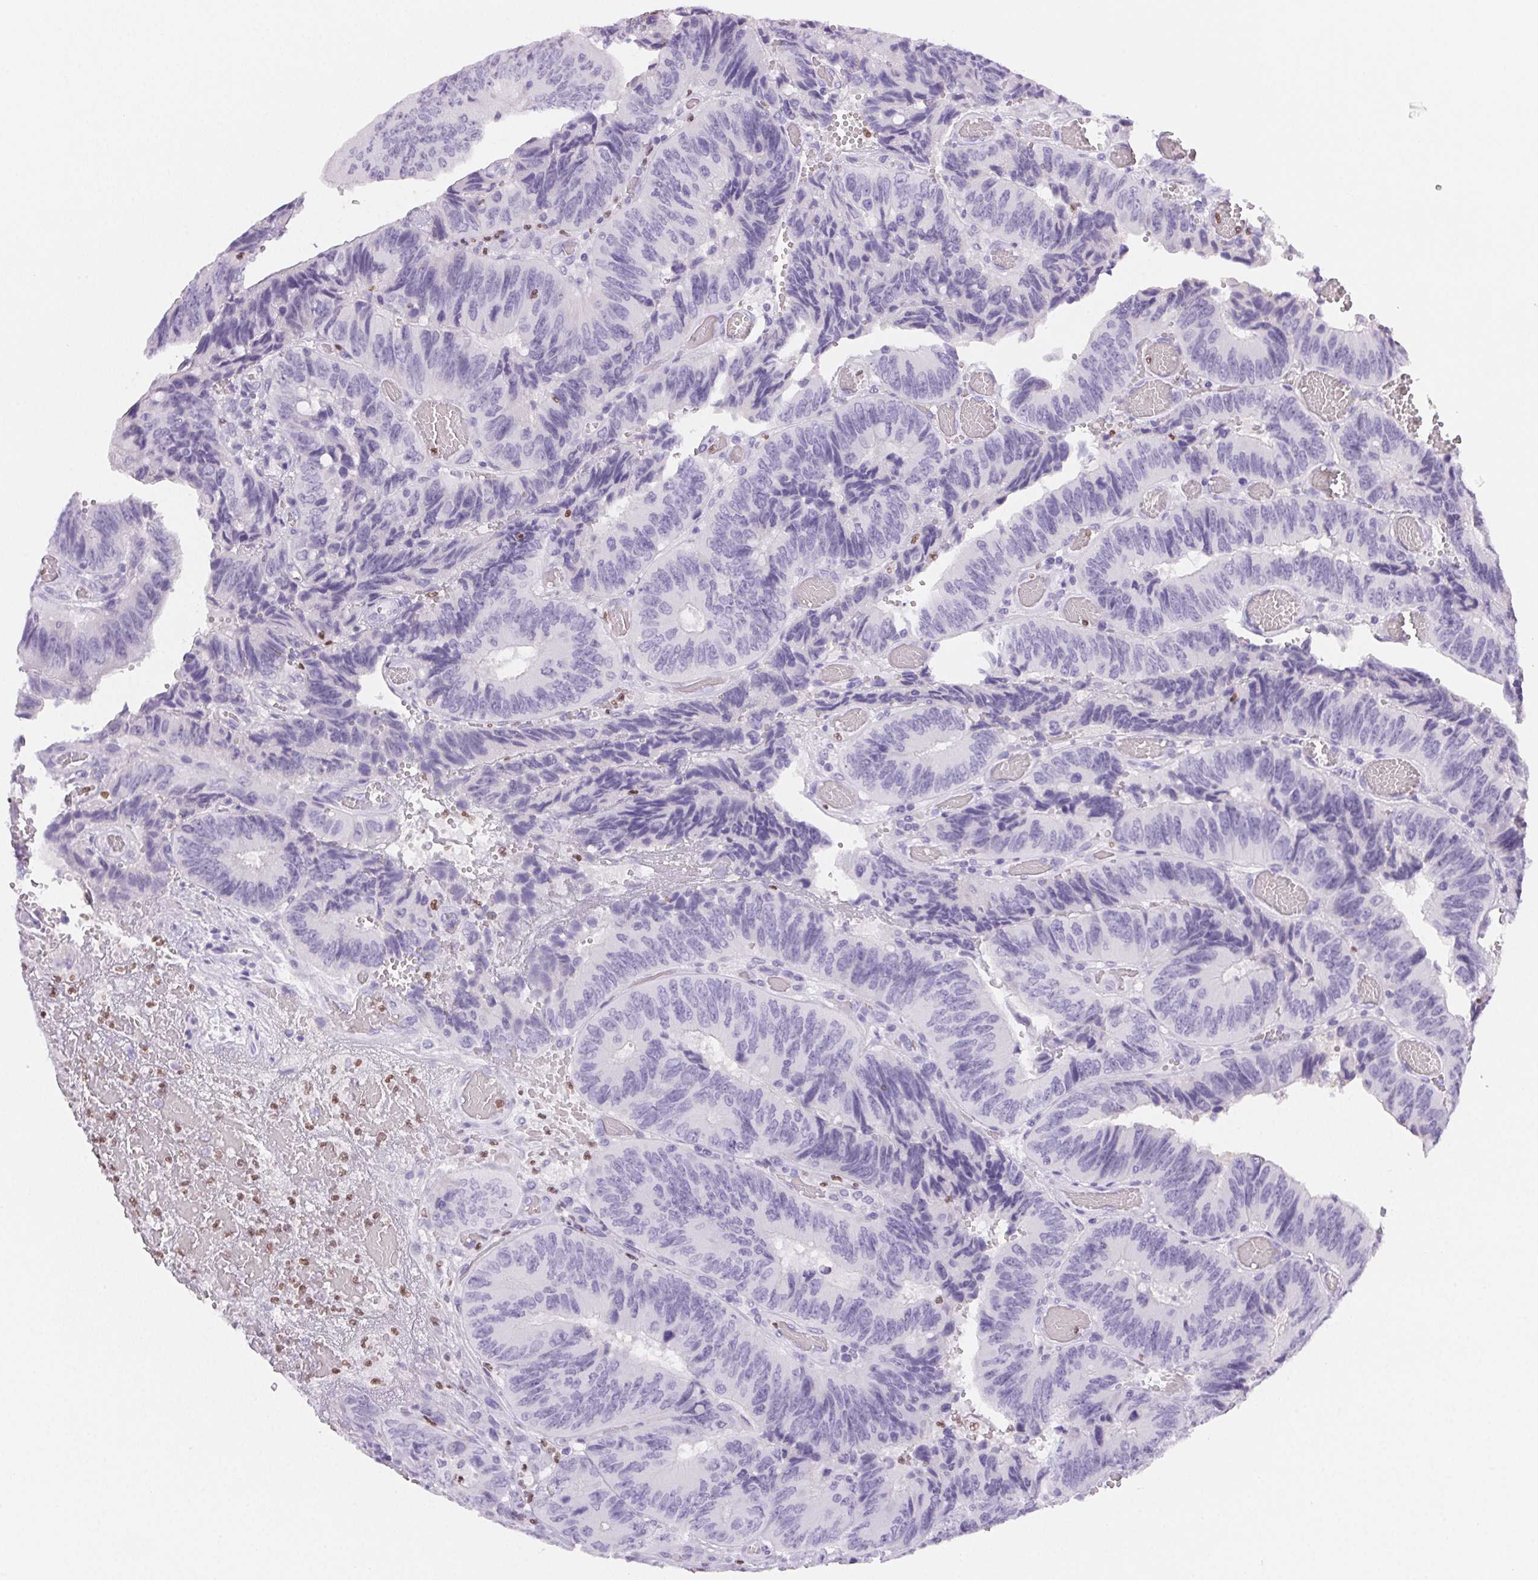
{"staining": {"intensity": "negative", "quantity": "none", "location": "none"}, "tissue": "colorectal cancer", "cell_type": "Tumor cells", "image_type": "cancer", "snomed": [{"axis": "morphology", "description": "Adenocarcinoma, NOS"}, {"axis": "topography", "description": "Colon"}], "caption": "Human colorectal adenocarcinoma stained for a protein using IHC reveals no expression in tumor cells.", "gene": "PADI4", "patient": {"sex": "female", "age": 84}}